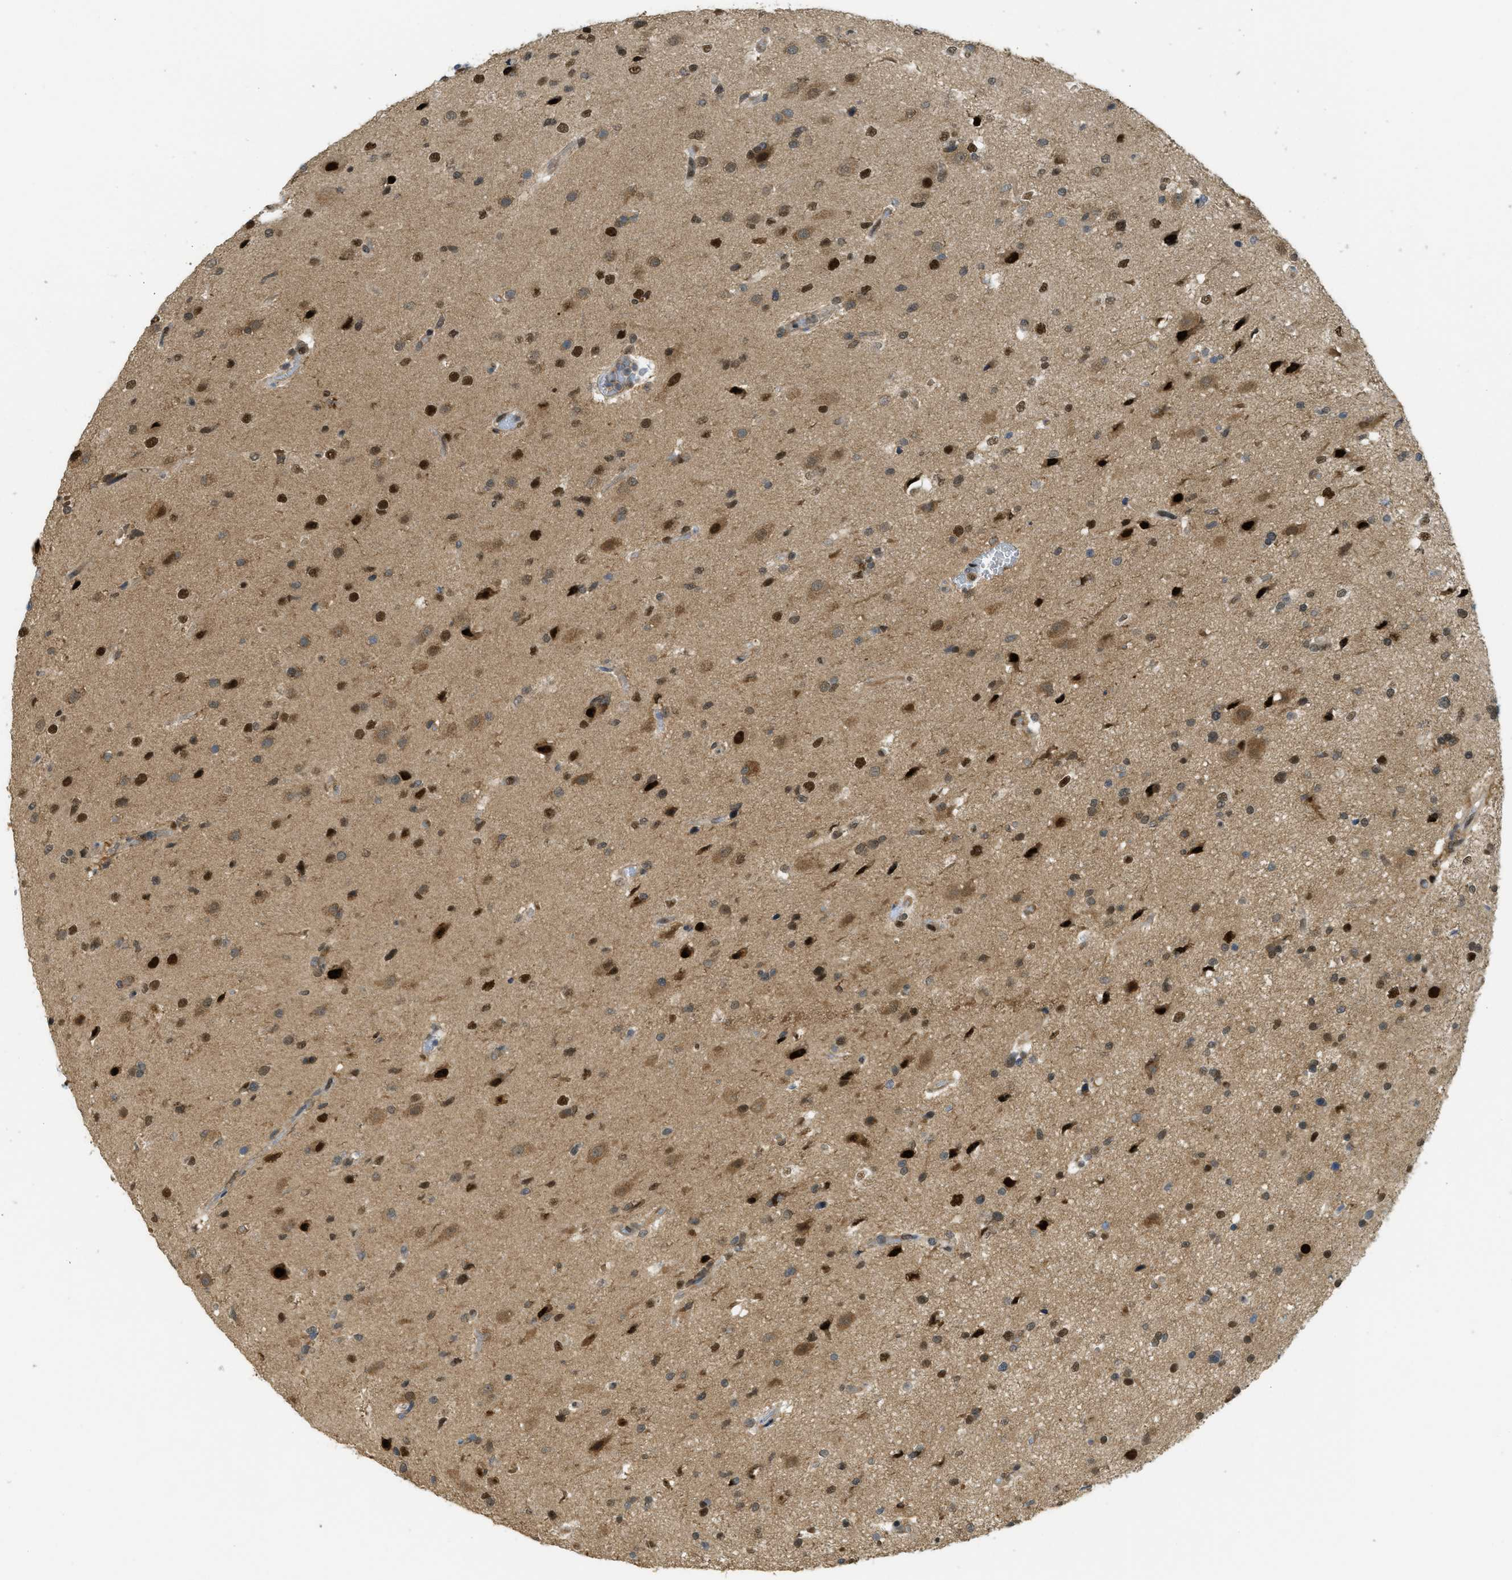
{"staining": {"intensity": "strong", "quantity": ">75%", "location": "cytoplasmic/membranous,nuclear"}, "tissue": "glioma", "cell_type": "Tumor cells", "image_type": "cancer", "snomed": [{"axis": "morphology", "description": "Glioma, malignant, High grade"}, {"axis": "topography", "description": "Brain"}], "caption": "Brown immunohistochemical staining in human malignant high-grade glioma shows strong cytoplasmic/membranous and nuclear staining in about >75% of tumor cells.", "gene": "PSMC5", "patient": {"sex": "male", "age": 33}}